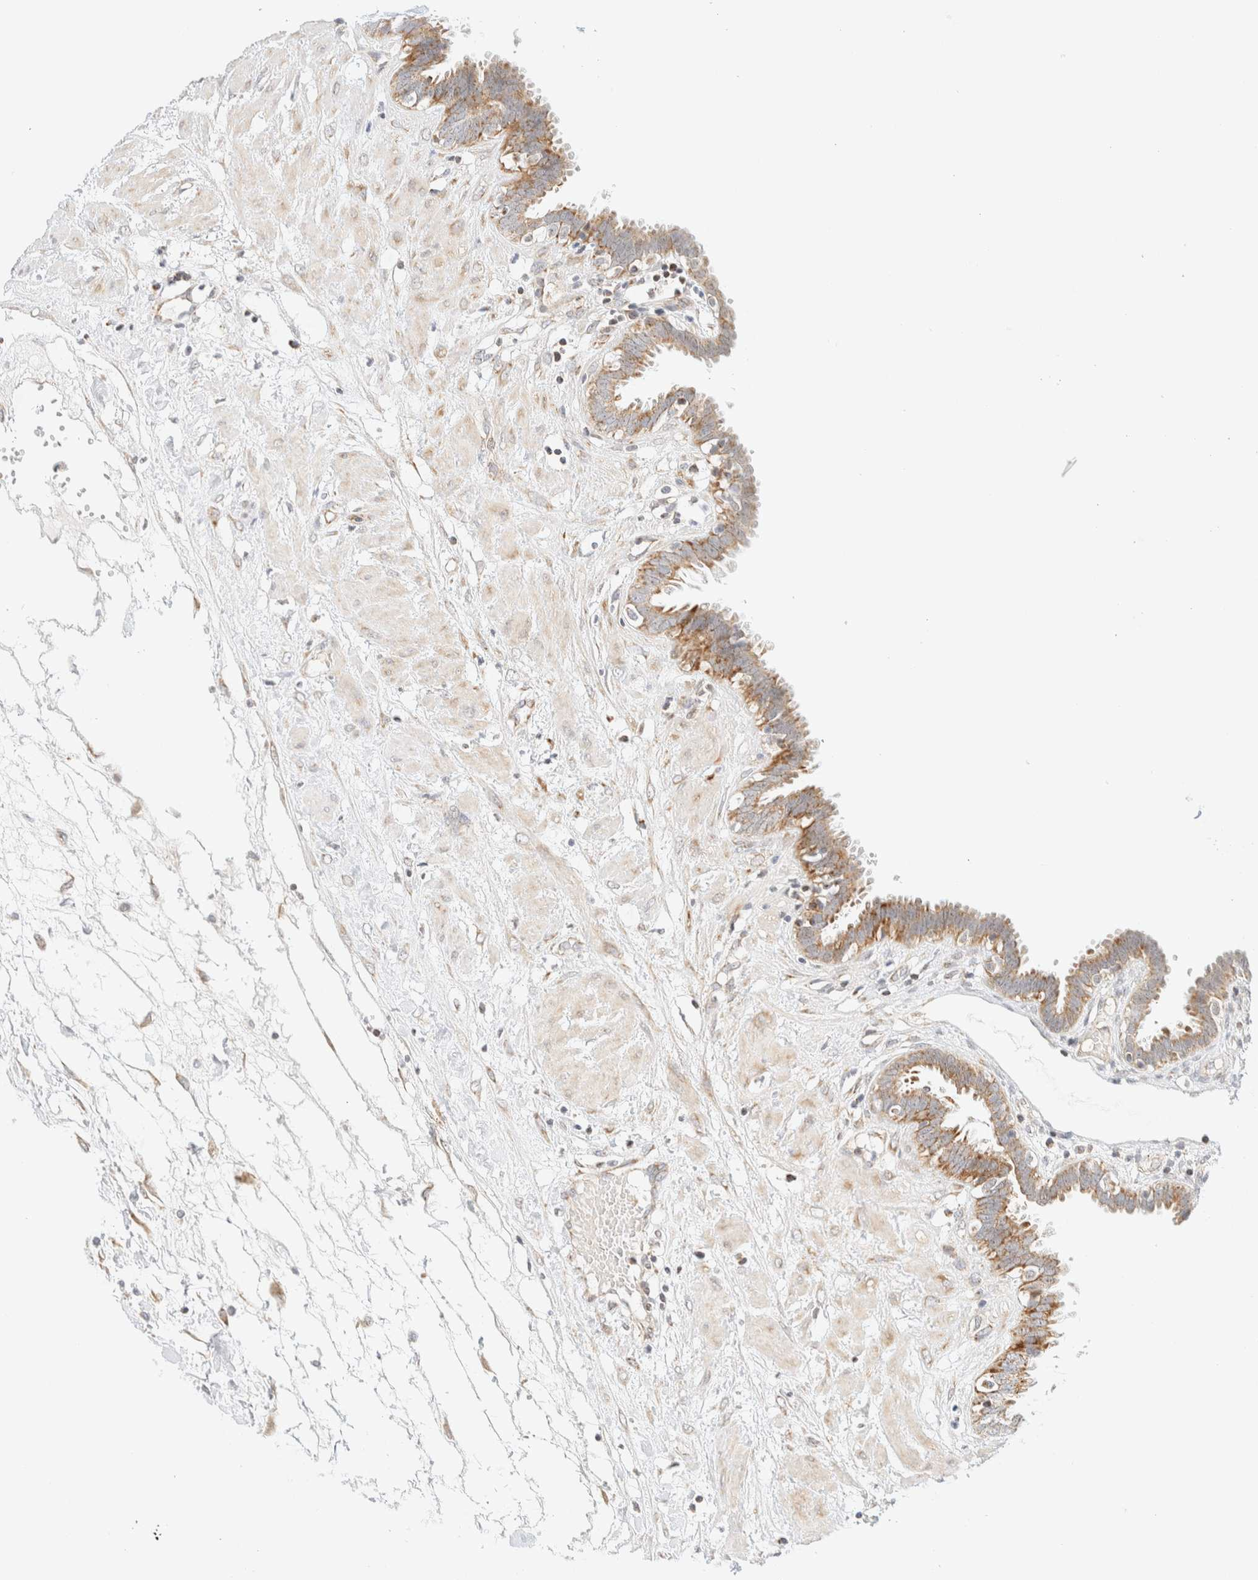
{"staining": {"intensity": "moderate", "quantity": ">75%", "location": "cytoplasmic/membranous"}, "tissue": "fallopian tube", "cell_type": "Glandular cells", "image_type": "normal", "snomed": [{"axis": "morphology", "description": "Normal tissue, NOS"}, {"axis": "topography", "description": "Fallopian tube"}, {"axis": "topography", "description": "Placenta"}], "caption": "Fallopian tube stained for a protein (brown) displays moderate cytoplasmic/membranous positive positivity in about >75% of glandular cells.", "gene": "PPM1K", "patient": {"sex": "female", "age": 32}}